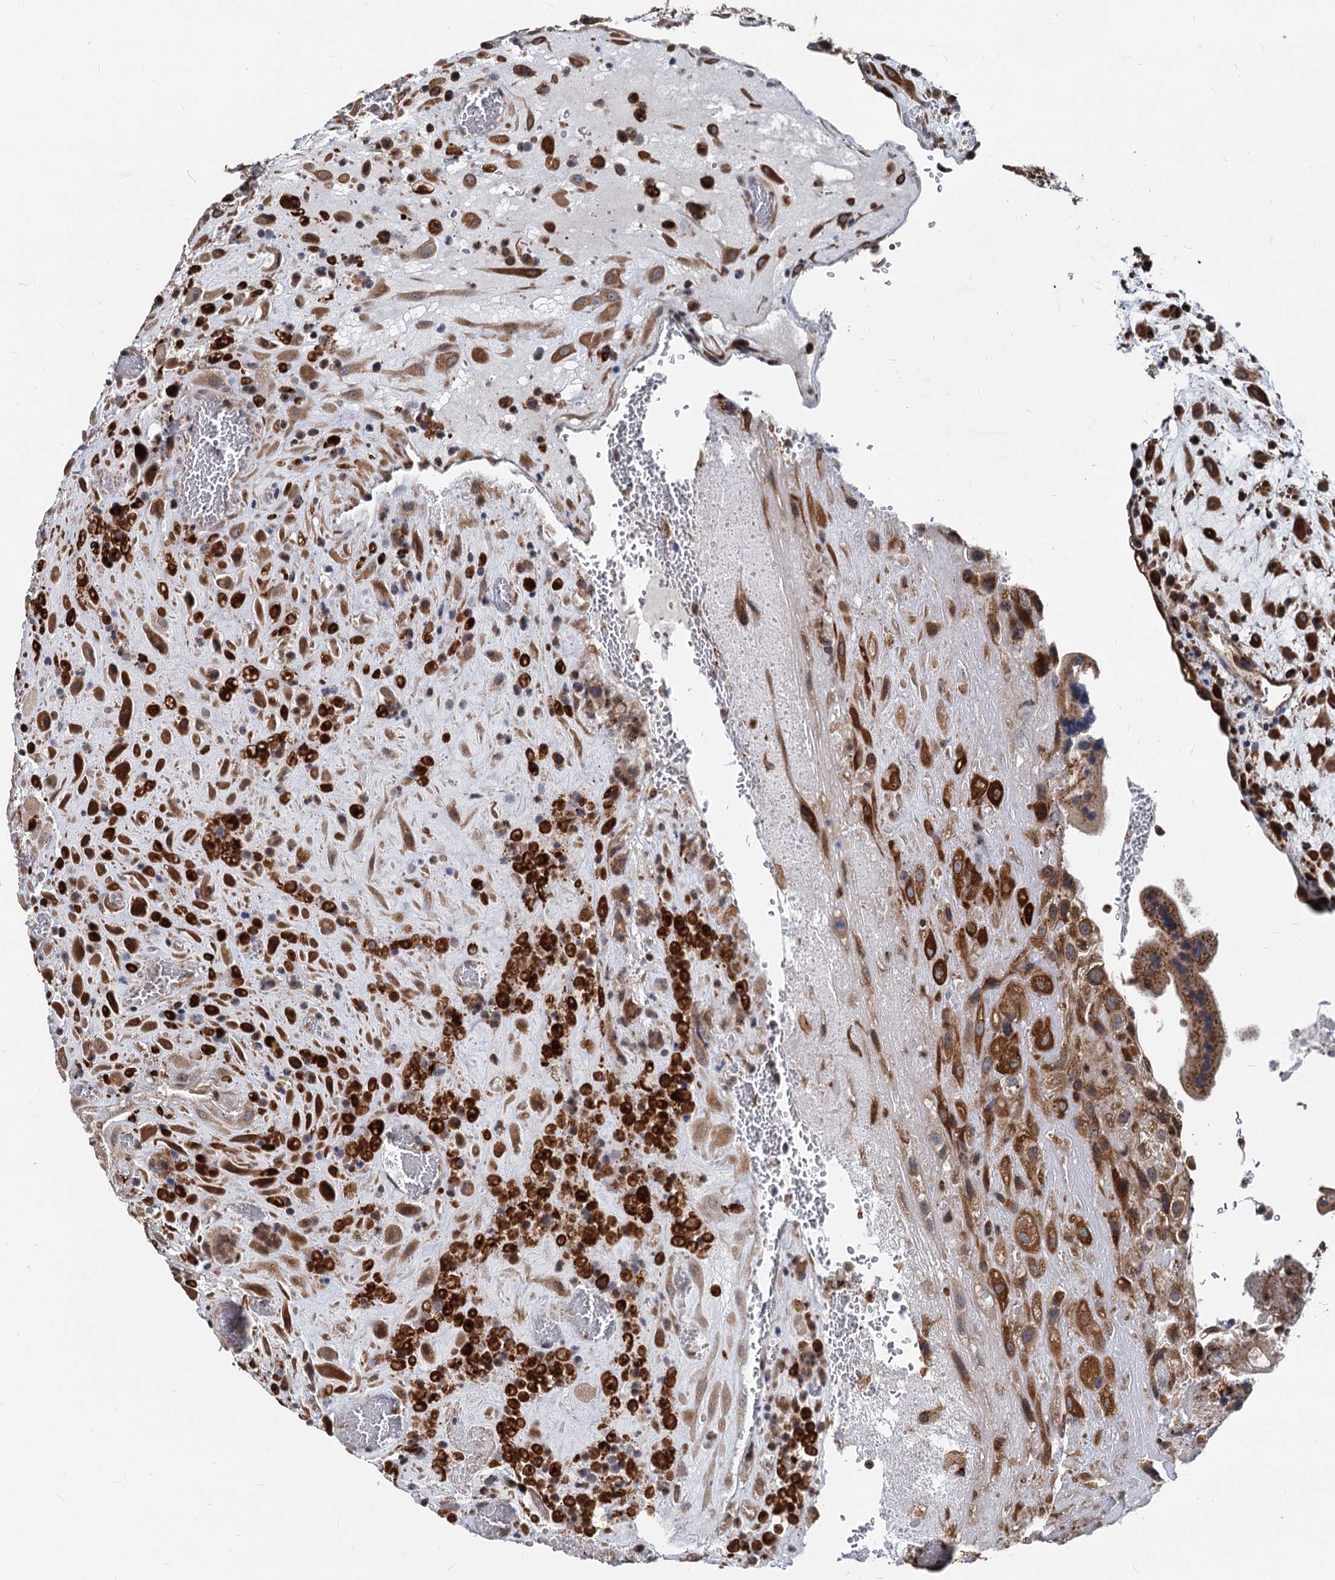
{"staining": {"intensity": "strong", "quantity": ">75%", "location": "cytoplasmic/membranous"}, "tissue": "placenta", "cell_type": "Decidual cells", "image_type": "normal", "snomed": [{"axis": "morphology", "description": "Normal tissue, NOS"}, {"axis": "topography", "description": "Placenta"}], "caption": "Placenta stained for a protein (brown) displays strong cytoplasmic/membranous positive staining in about >75% of decidual cells.", "gene": "STIM1", "patient": {"sex": "female", "age": 35}}